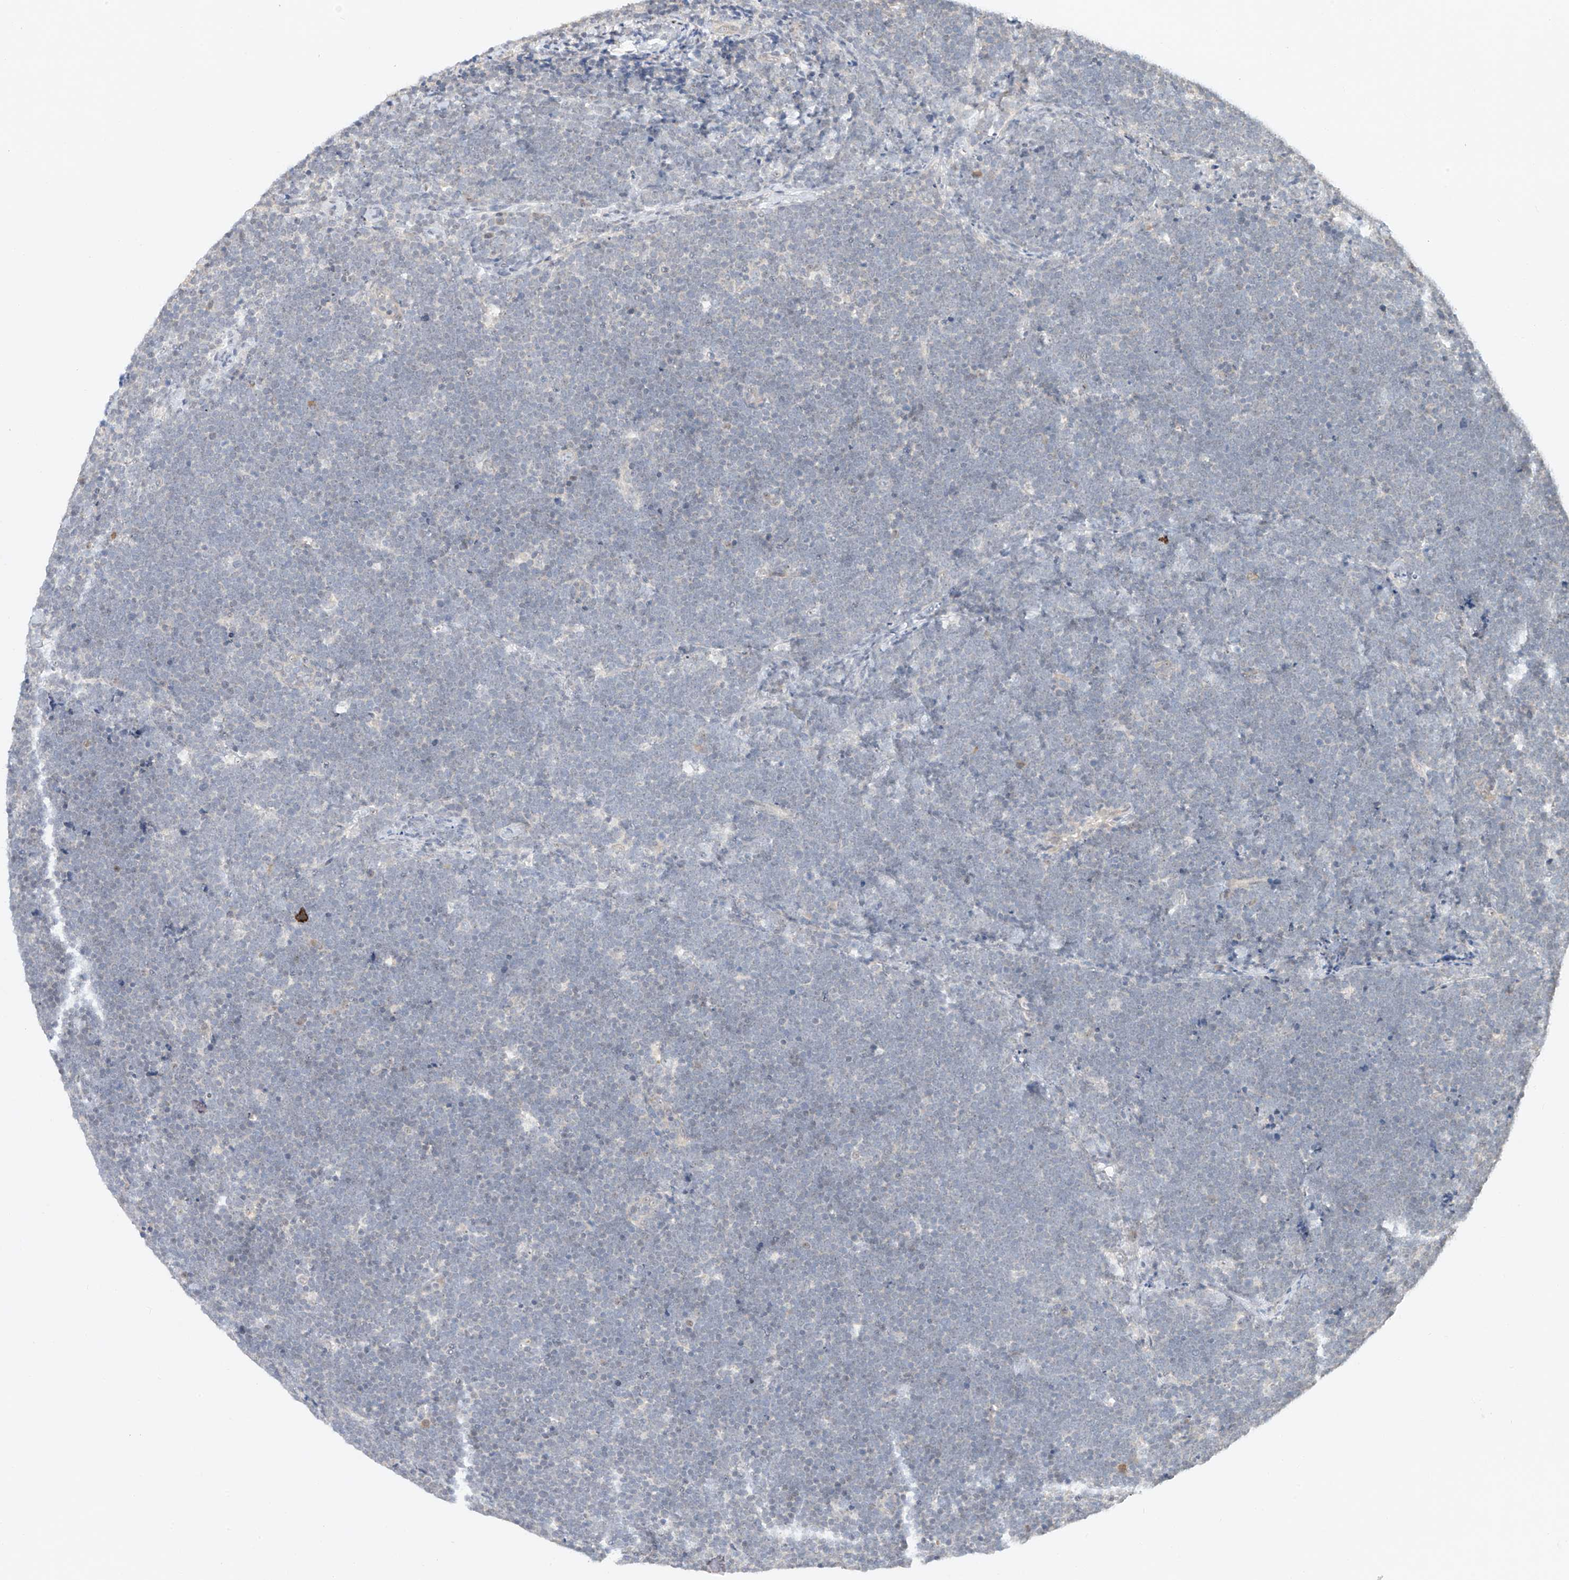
{"staining": {"intensity": "negative", "quantity": "none", "location": "none"}, "tissue": "lymphoma", "cell_type": "Tumor cells", "image_type": "cancer", "snomed": [{"axis": "morphology", "description": "Malignant lymphoma, non-Hodgkin's type, High grade"}, {"axis": "topography", "description": "Lymph node"}], "caption": "The histopathology image shows no significant positivity in tumor cells of malignant lymphoma, non-Hodgkin's type (high-grade). The staining is performed using DAB (3,3'-diaminobenzidine) brown chromogen with nuclei counter-stained in using hematoxylin.", "gene": "TASP1", "patient": {"sex": "male", "age": 13}}